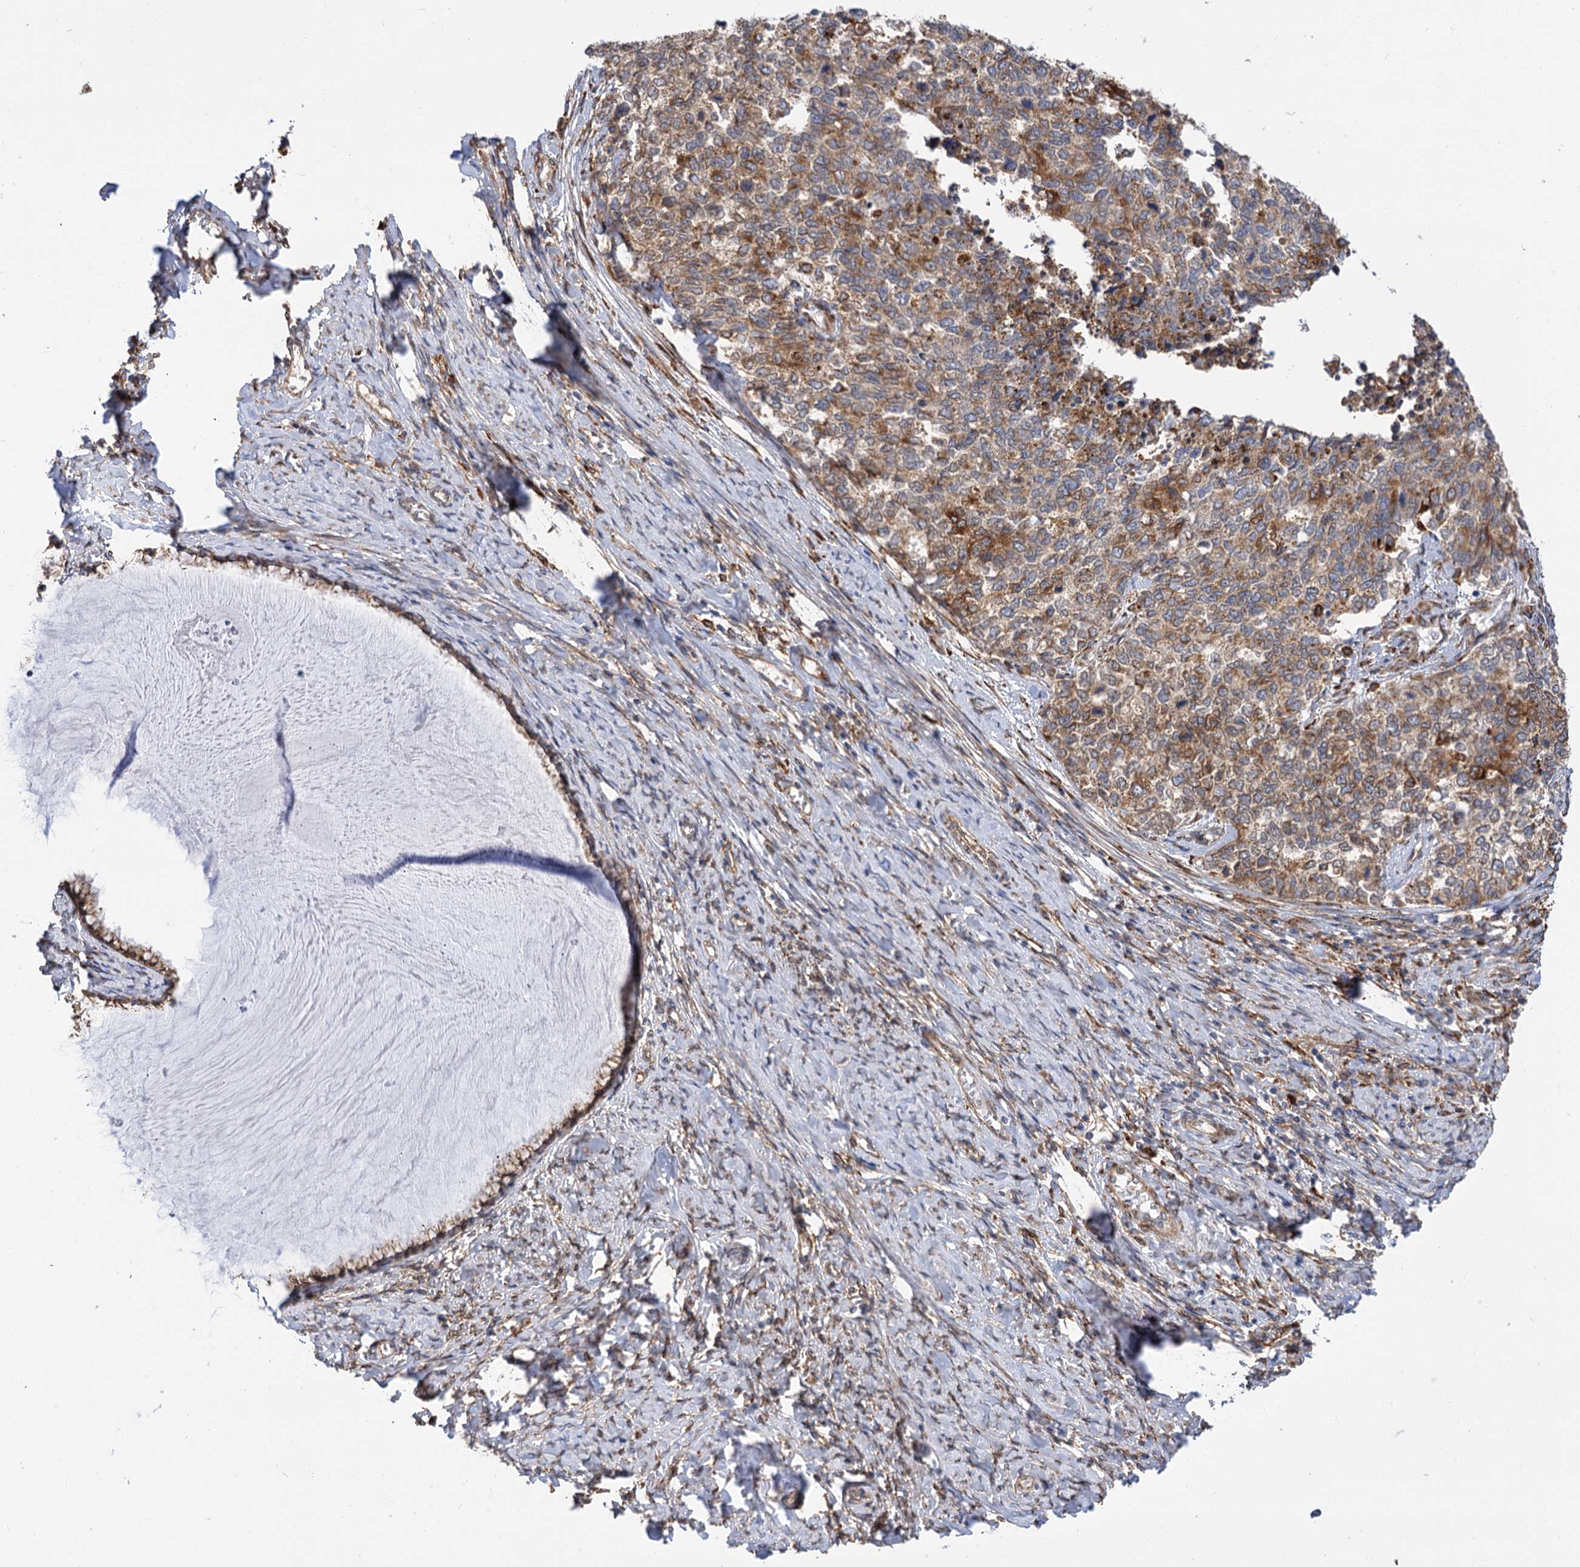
{"staining": {"intensity": "moderate", "quantity": ">75%", "location": "cytoplasmic/membranous"}, "tissue": "cervical cancer", "cell_type": "Tumor cells", "image_type": "cancer", "snomed": [{"axis": "morphology", "description": "Squamous cell carcinoma, NOS"}, {"axis": "topography", "description": "Cervix"}], "caption": "Cervical squamous cell carcinoma stained with DAB immunohistochemistry (IHC) demonstrates medium levels of moderate cytoplasmic/membranous expression in about >75% of tumor cells. The protein is stained brown, and the nuclei are stained in blue (DAB IHC with brightfield microscopy, high magnification).", "gene": "PPIP5K2", "patient": {"sex": "female", "age": 63}}